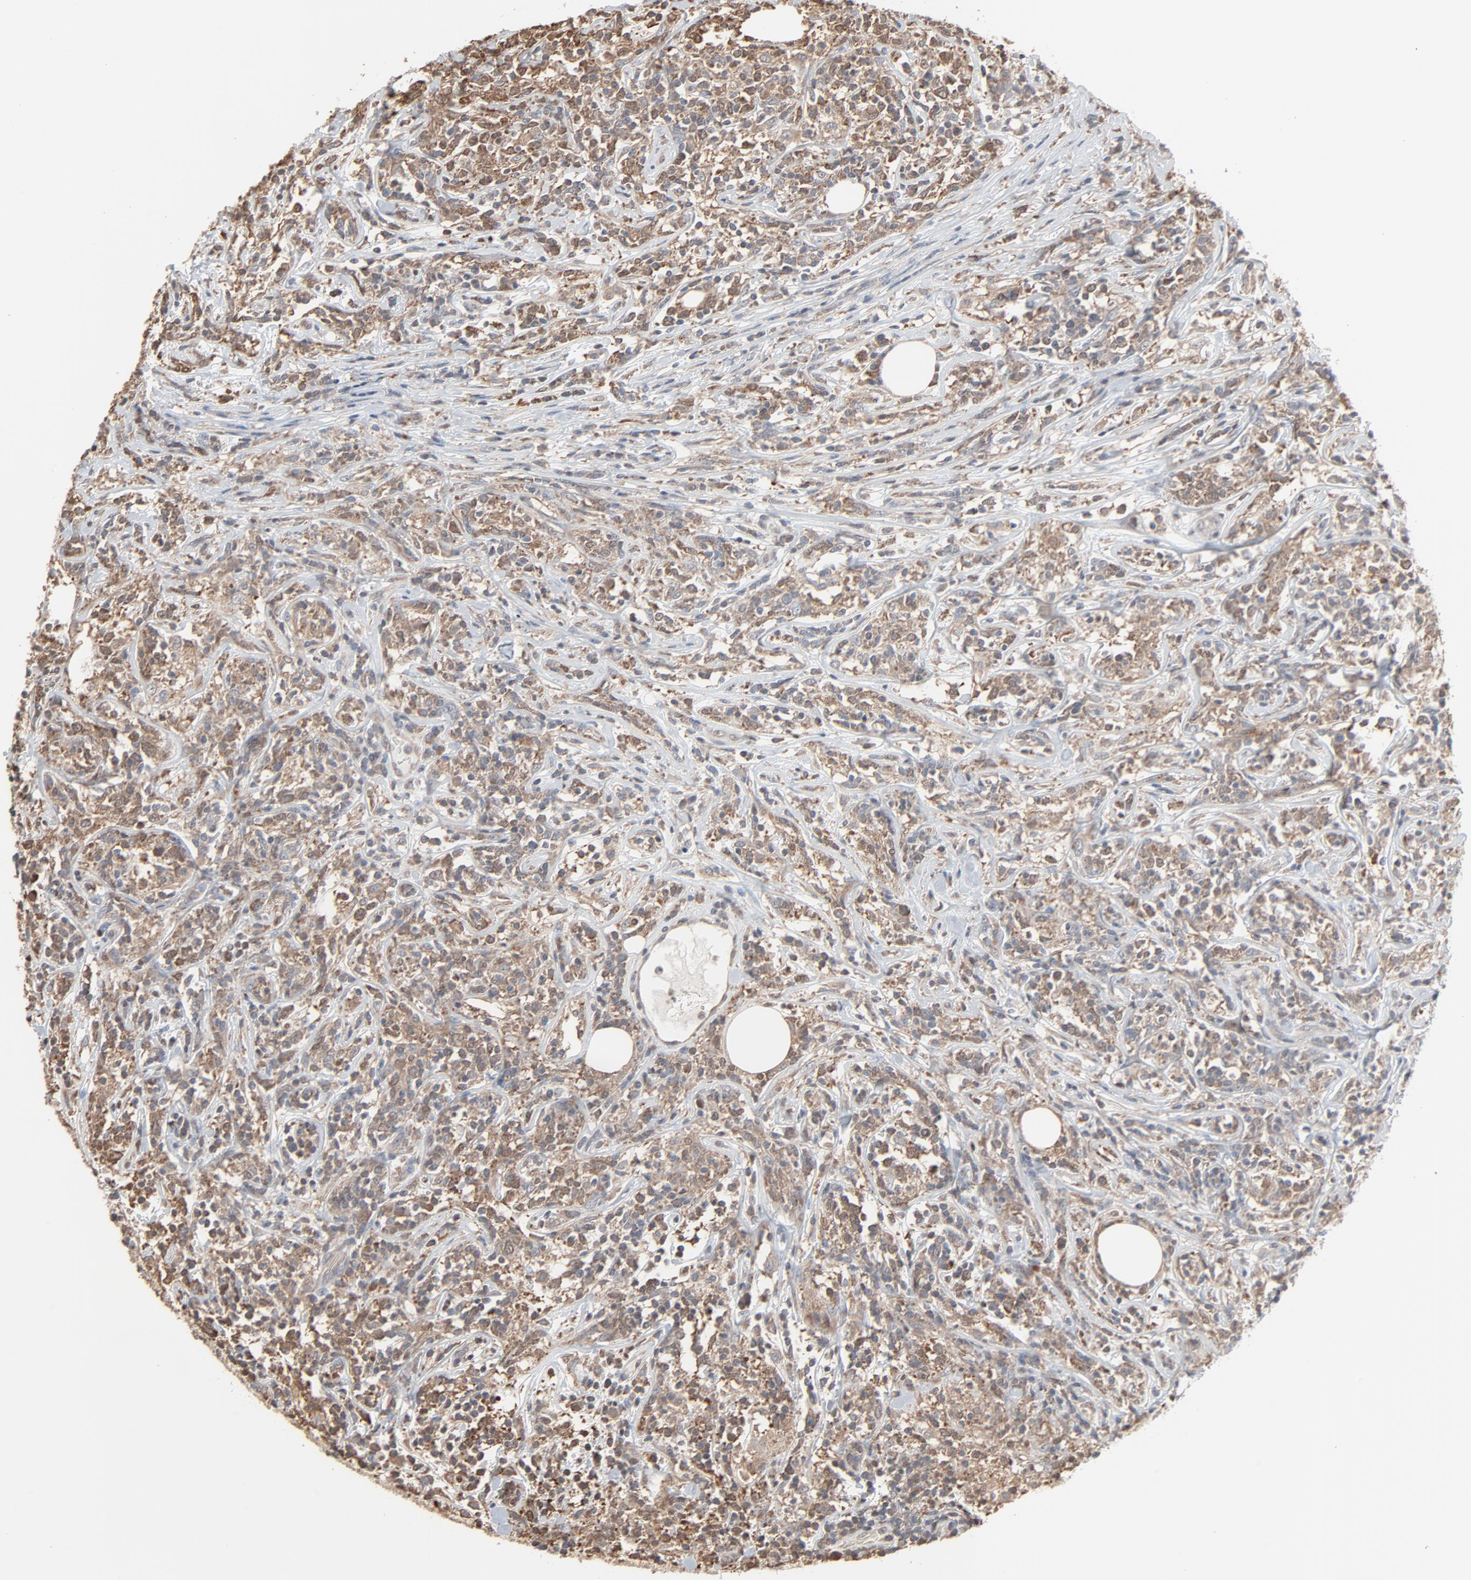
{"staining": {"intensity": "weak", "quantity": ">75%", "location": "cytoplasmic/membranous"}, "tissue": "lymphoma", "cell_type": "Tumor cells", "image_type": "cancer", "snomed": [{"axis": "morphology", "description": "Malignant lymphoma, non-Hodgkin's type, High grade"}, {"axis": "topography", "description": "Lymph node"}], "caption": "A micrograph of human lymphoma stained for a protein shows weak cytoplasmic/membranous brown staining in tumor cells.", "gene": "CCT5", "patient": {"sex": "female", "age": 84}}